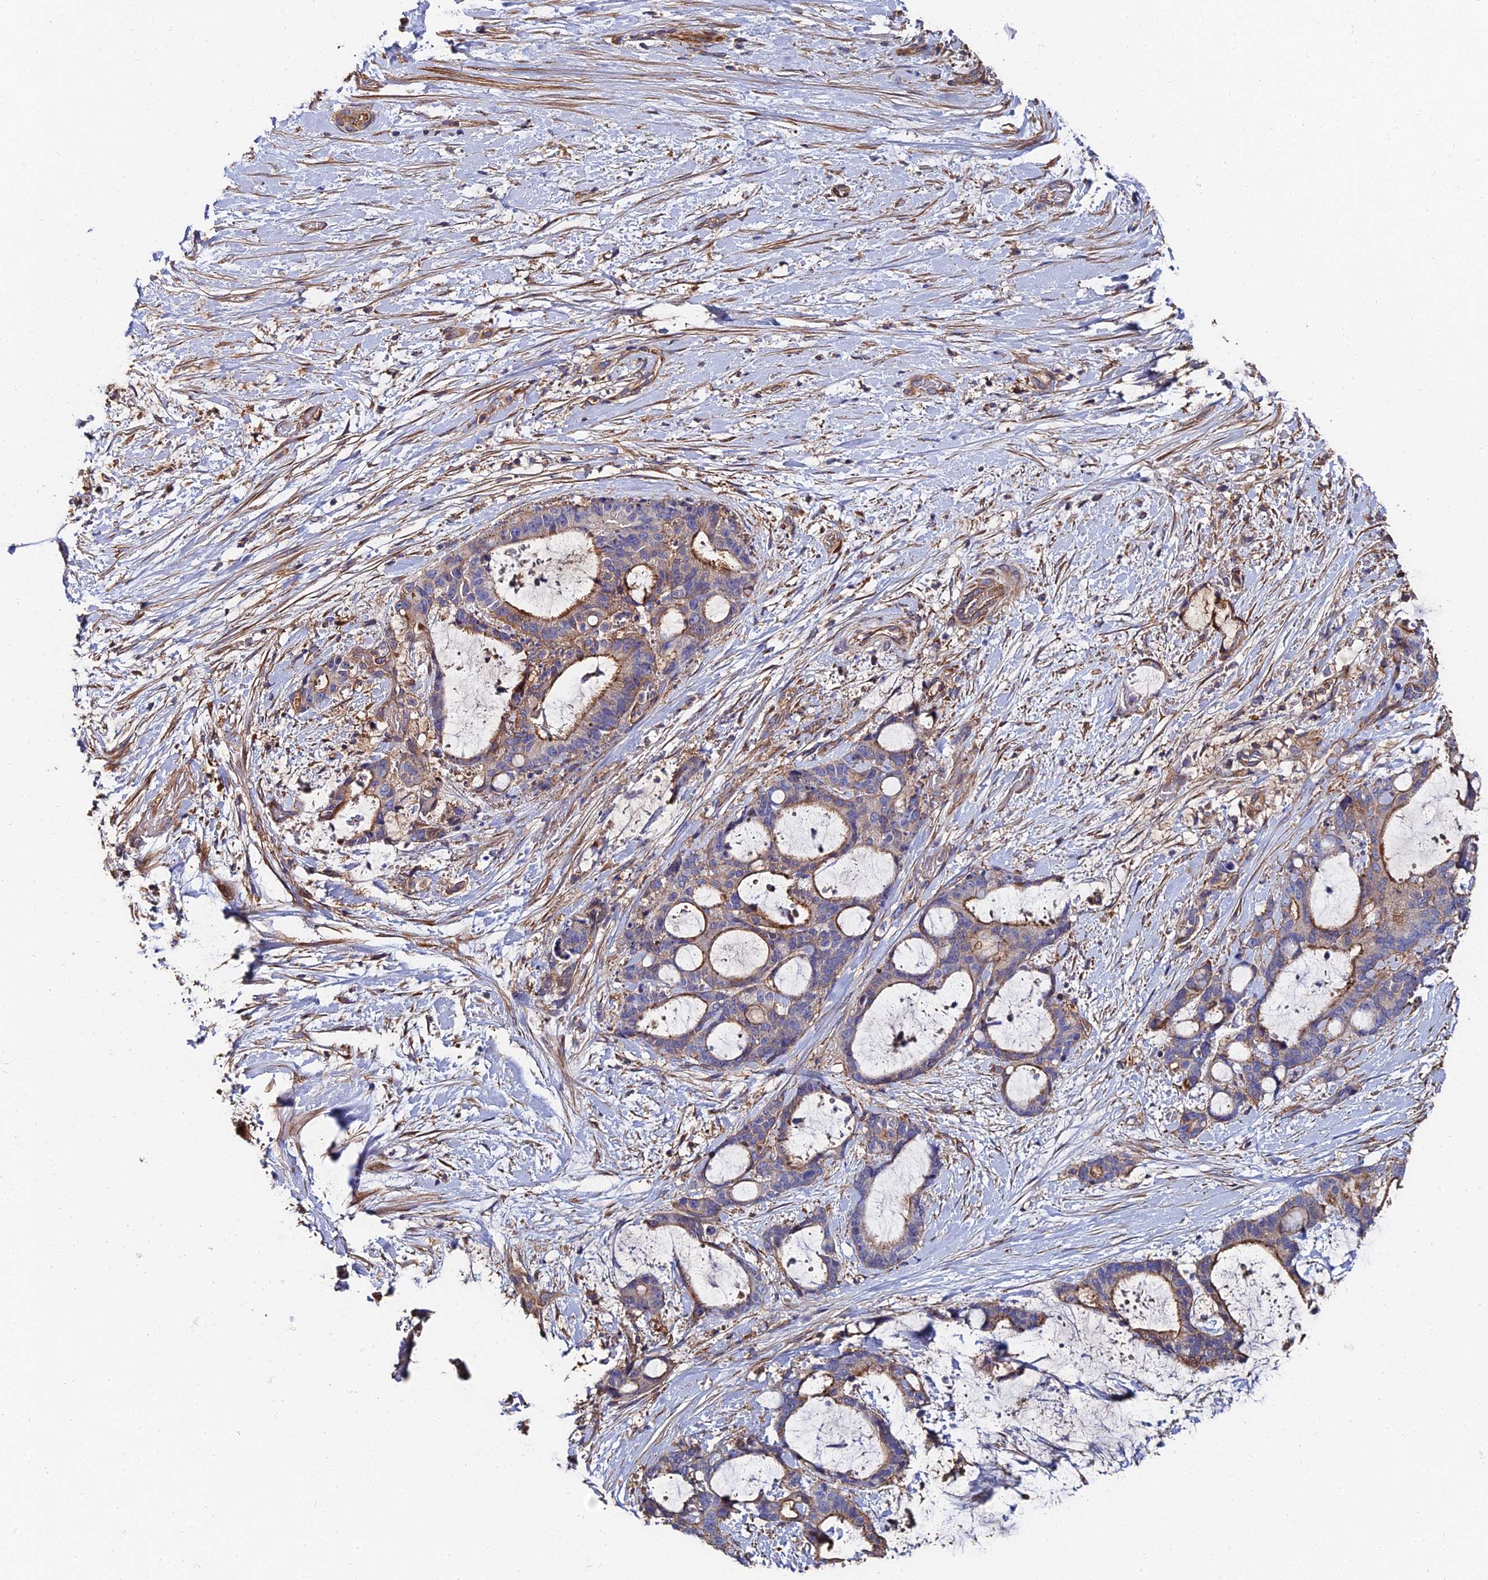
{"staining": {"intensity": "moderate", "quantity": "25%-75%", "location": "cytoplasmic/membranous"}, "tissue": "liver cancer", "cell_type": "Tumor cells", "image_type": "cancer", "snomed": [{"axis": "morphology", "description": "Normal tissue, NOS"}, {"axis": "morphology", "description": "Cholangiocarcinoma"}, {"axis": "topography", "description": "Liver"}, {"axis": "topography", "description": "Peripheral nerve tissue"}], "caption": "Liver cancer (cholangiocarcinoma) stained for a protein (brown) reveals moderate cytoplasmic/membranous positive expression in about 25%-75% of tumor cells.", "gene": "EXT1", "patient": {"sex": "female", "age": 73}}